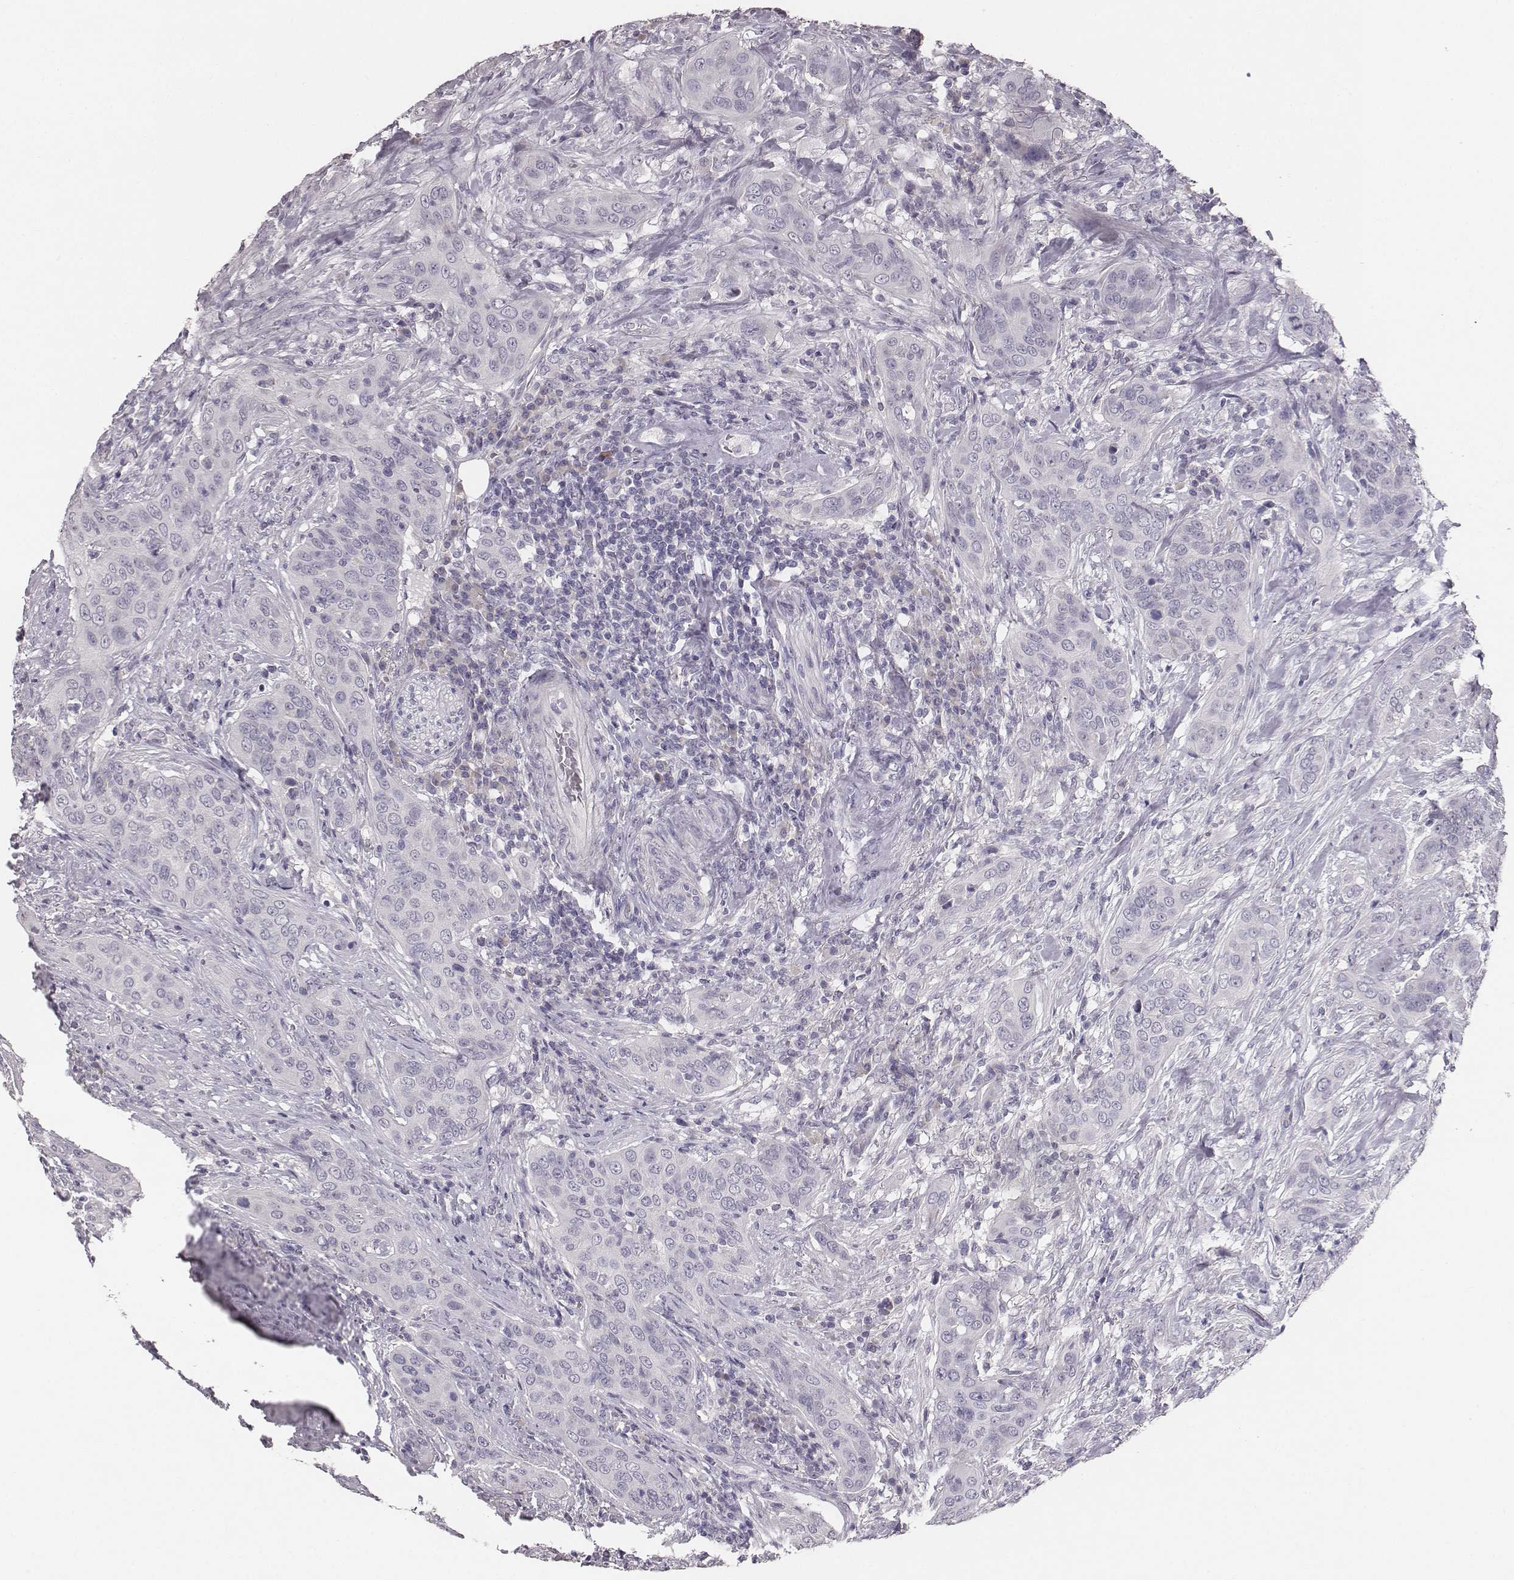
{"staining": {"intensity": "negative", "quantity": "none", "location": "none"}, "tissue": "urothelial cancer", "cell_type": "Tumor cells", "image_type": "cancer", "snomed": [{"axis": "morphology", "description": "Urothelial carcinoma, High grade"}, {"axis": "topography", "description": "Urinary bladder"}], "caption": "The immunohistochemistry (IHC) micrograph has no significant positivity in tumor cells of urothelial cancer tissue. (DAB immunohistochemistry (IHC) visualized using brightfield microscopy, high magnification).", "gene": "MYH6", "patient": {"sex": "male", "age": 82}}